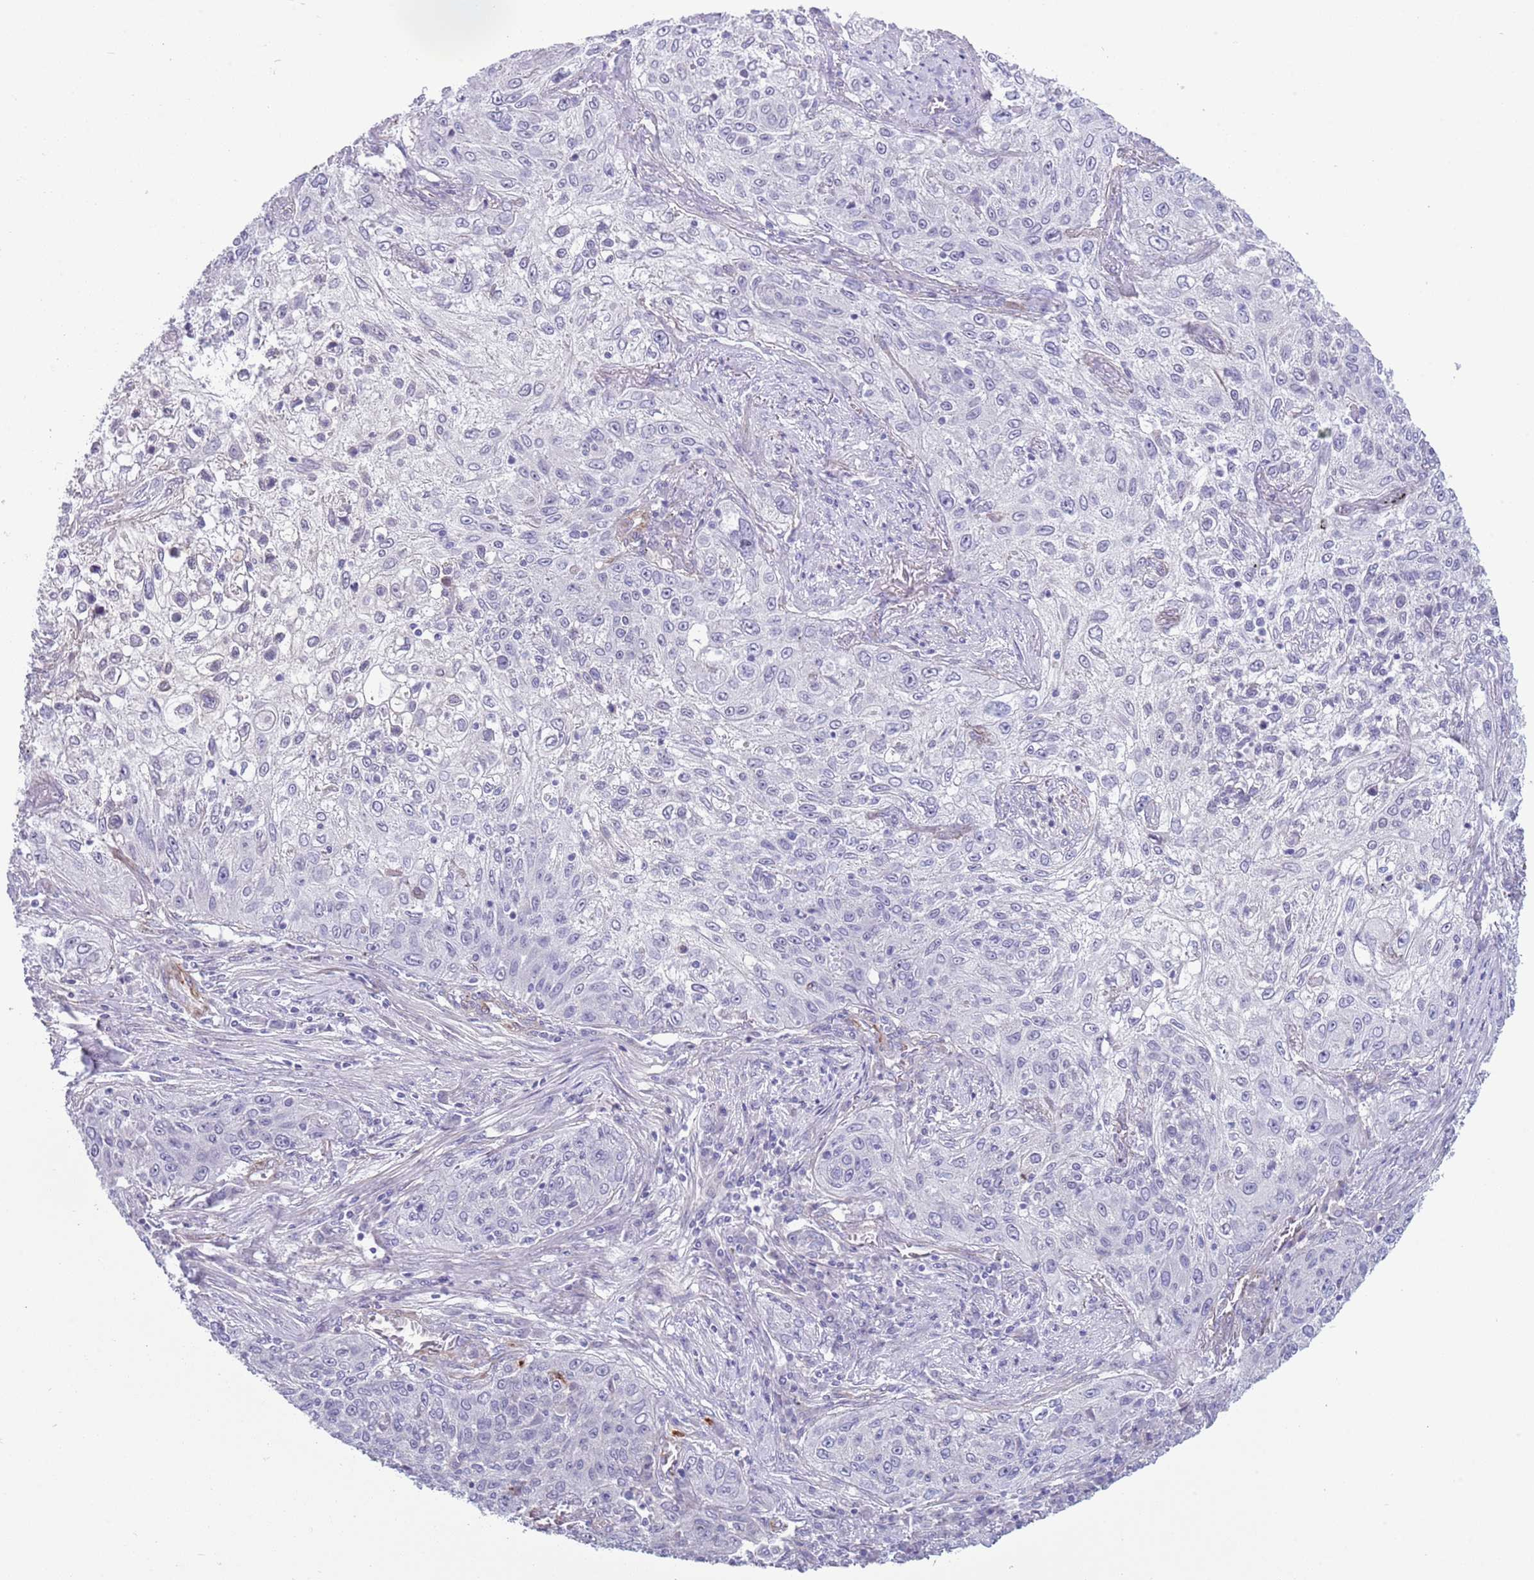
{"staining": {"intensity": "negative", "quantity": "none", "location": "none"}, "tissue": "lung cancer", "cell_type": "Tumor cells", "image_type": "cancer", "snomed": [{"axis": "morphology", "description": "Squamous cell carcinoma, NOS"}, {"axis": "topography", "description": "Lung"}], "caption": "Lung cancer was stained to show a protein in brown. There is no significant staining in tumor cells. The staining was performed using DAB (3,3'-diaminobenzidine) to visualize the protein expression in brown, while the nuclei were stained in blue with hematoxylin (Magnification: 20x).", "gene": "TSGA13", "patient": {"sex": "female", "age": 69}}